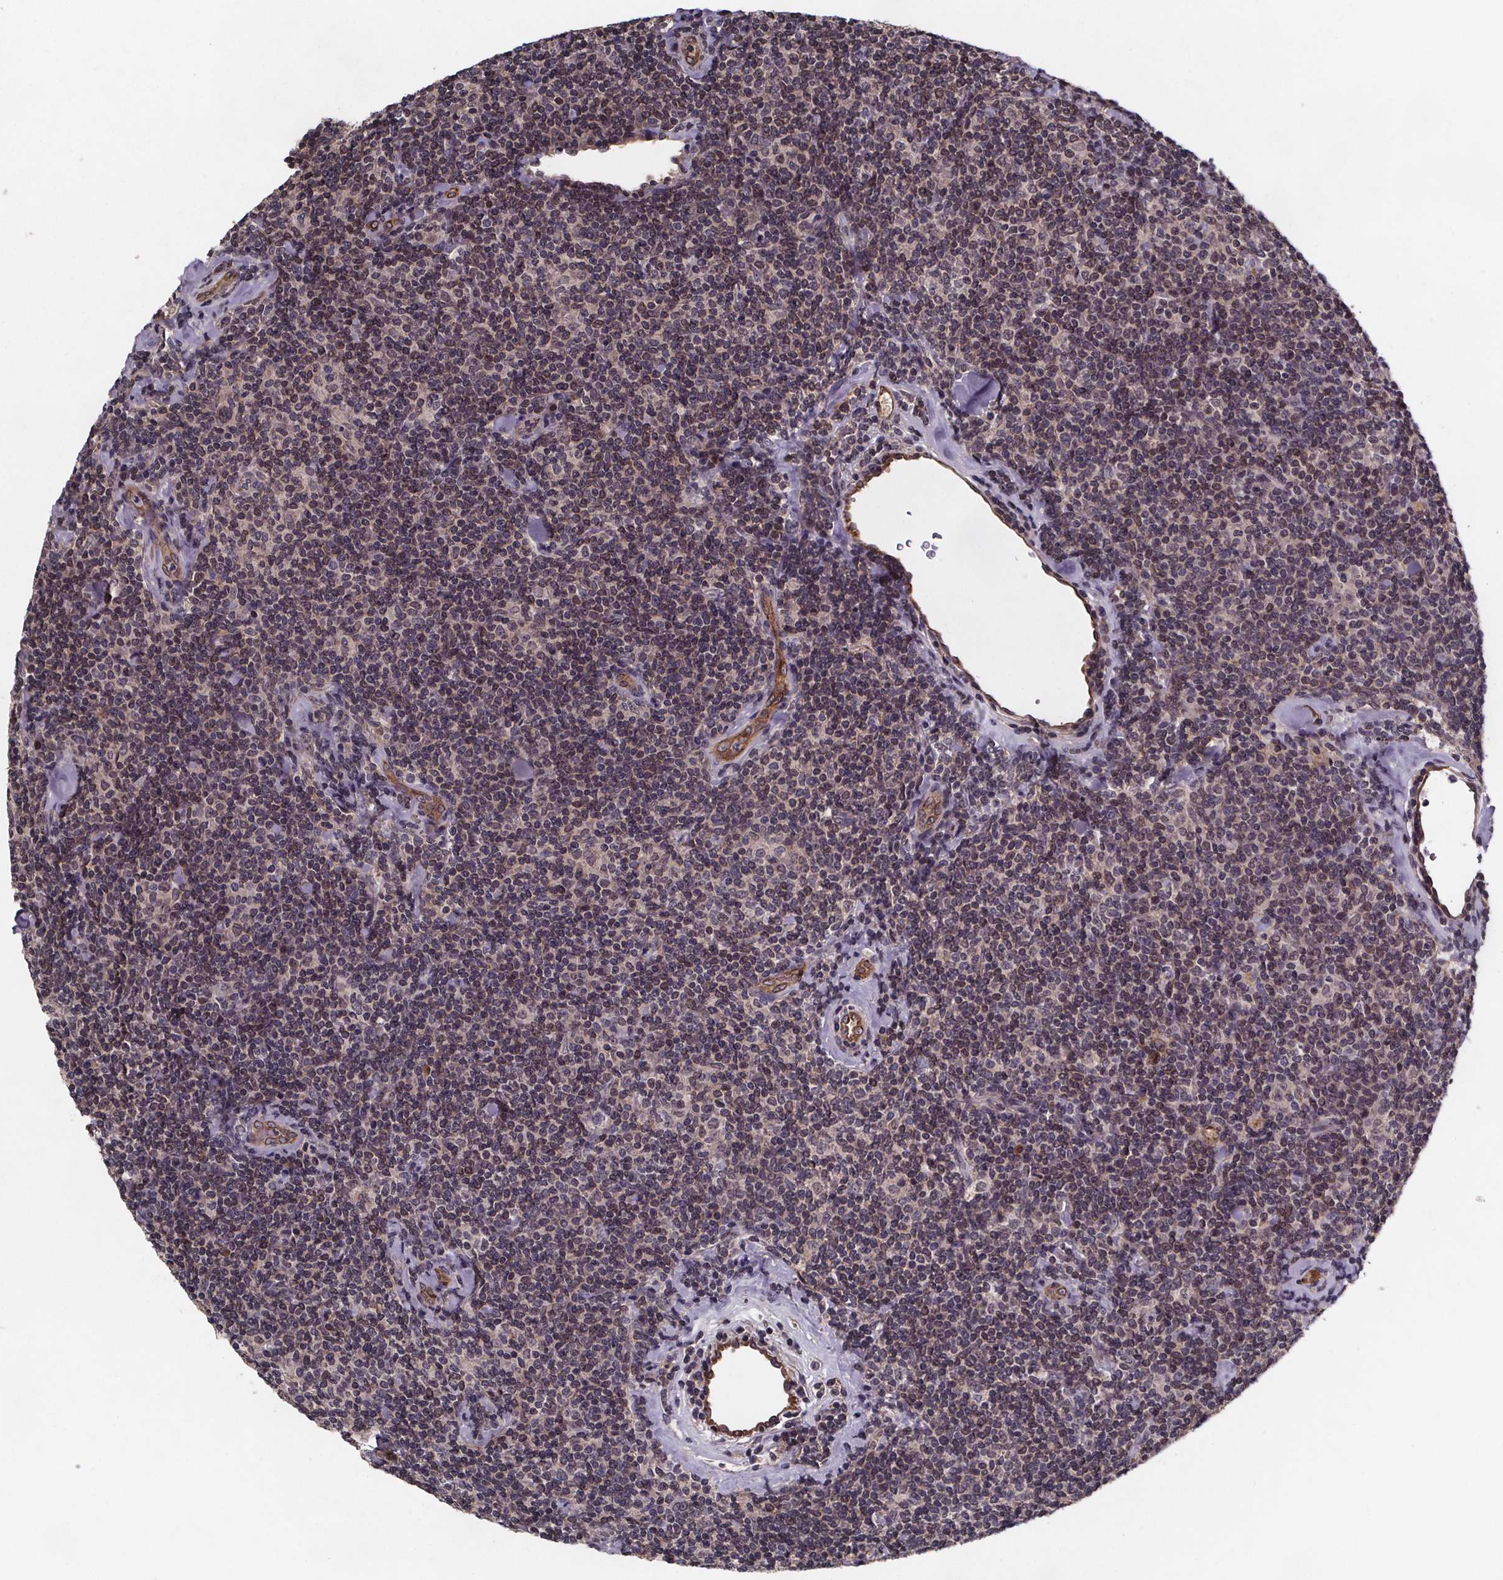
{"staining": {"intensity": "weak", "quantity": "<25%", "location": "cytoplasmic/membranous"}, "tissue": "lymphoma", "cell_type": "Tumor cells", "image_type": "cancer", "snomed": [{"axis": "morphology", "description": "Malignant lymphoma, non-Hodgkin's type, Low grade"}, {"axis": "topography", "description": "Lymph node"}], "caption": "A photomicrograph of human malignant lymphoma, non-Hodgkin's type (low-grade) is negative for staining in tumor cells.", "gene": "FASTKD3", "patient": {"sex": "female", "age": 56}}